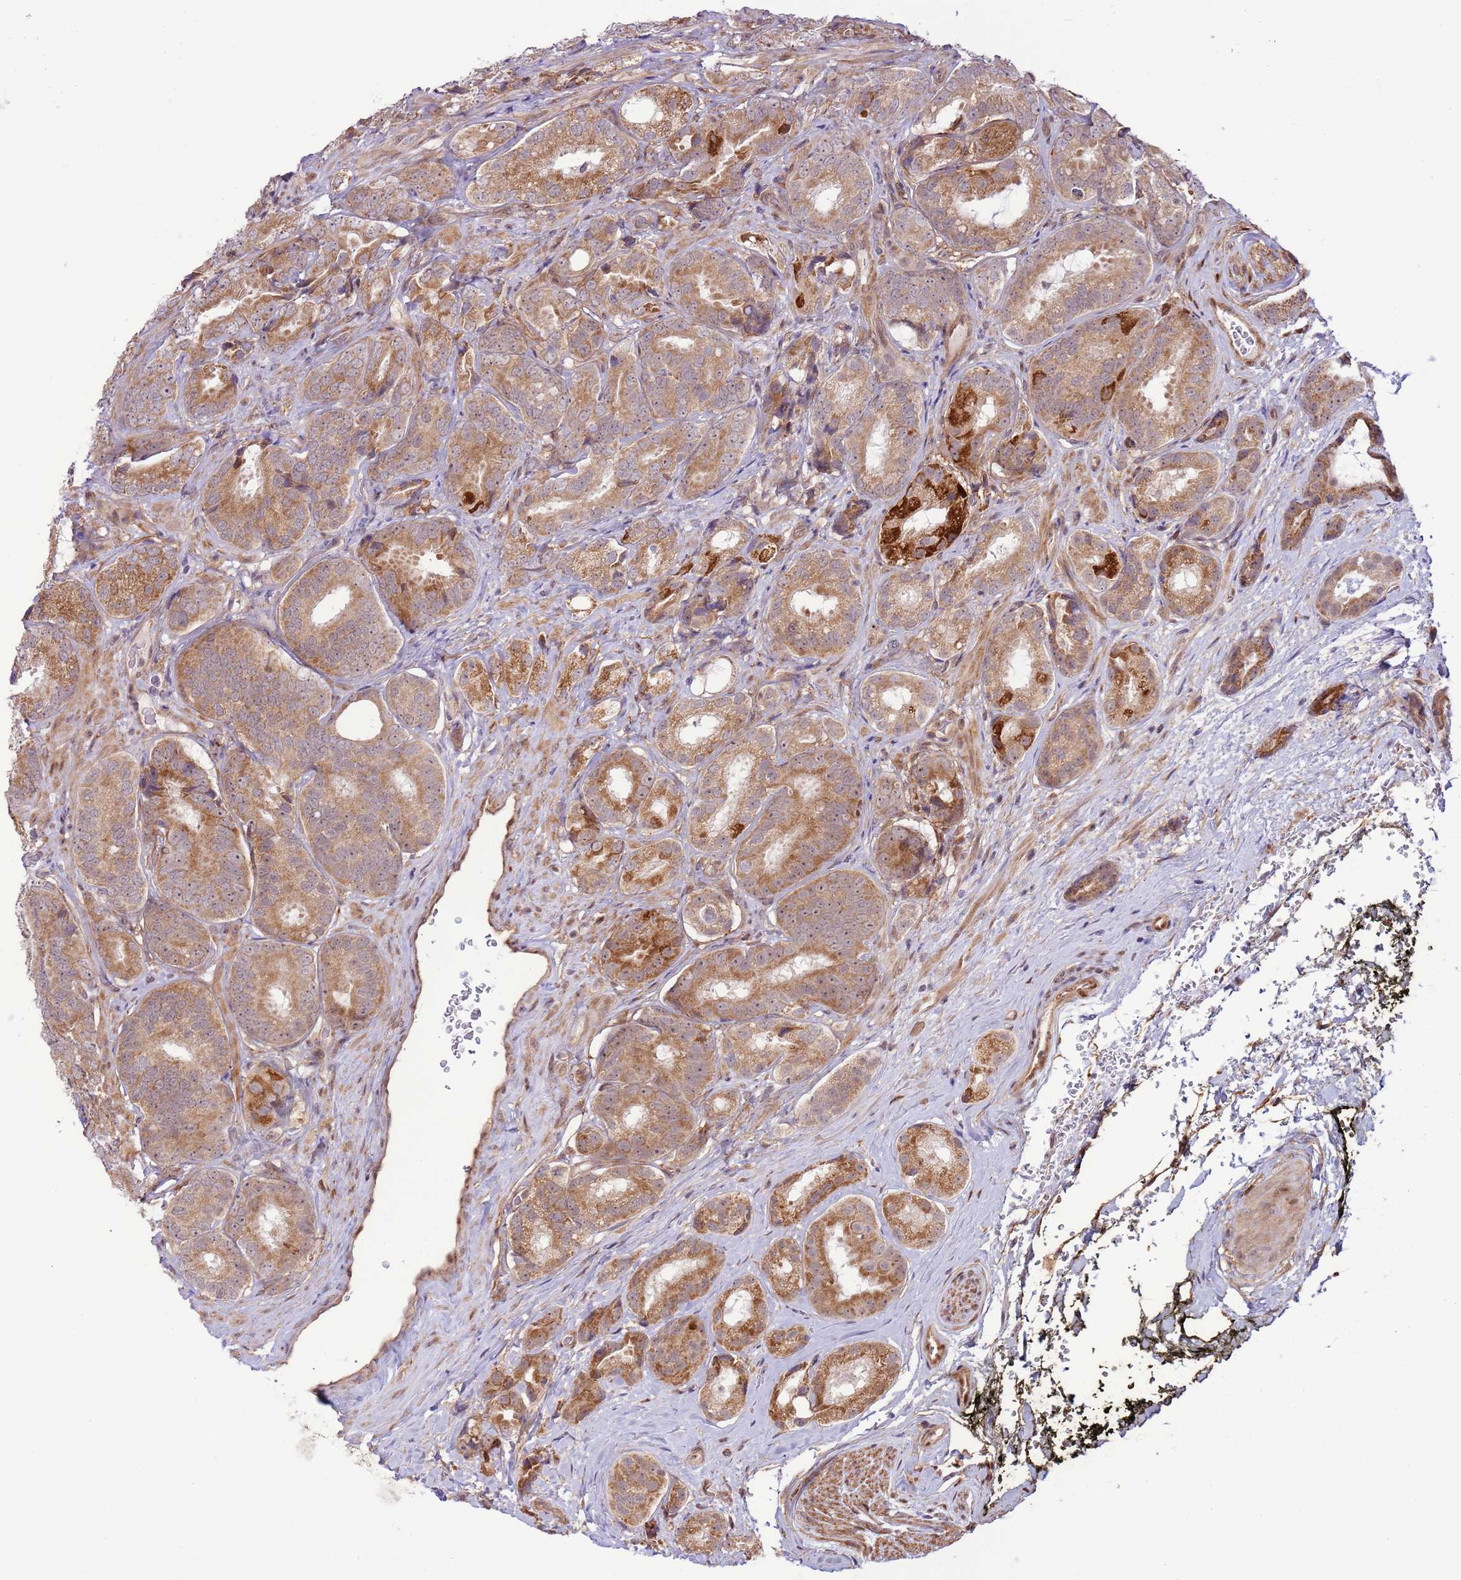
{"staining": {"intensity": "moderate", "quantity": ">75%", "location": "cytoplasmic/membranous"}, "tissue": "prostate cancer", "cell_type": "Tumor cells", "image_type": "cancer", "snomed": [{"axis": "morphology", "description": "Adenocarcinoma, High grade"}, {"axis": "topography", "description": "Prostate"}], "caption": "Protein expression analysis of human high-grade adenocarcinoma (prostate) reveals moderate cytoplasmic/membranous expression in approximately >75% of tumor cells. (brown staining indicates protein expression, while blue staining denotes nuclei).", "gene": "DCAF4", "patient": {"sex": "male", "age": 71}}